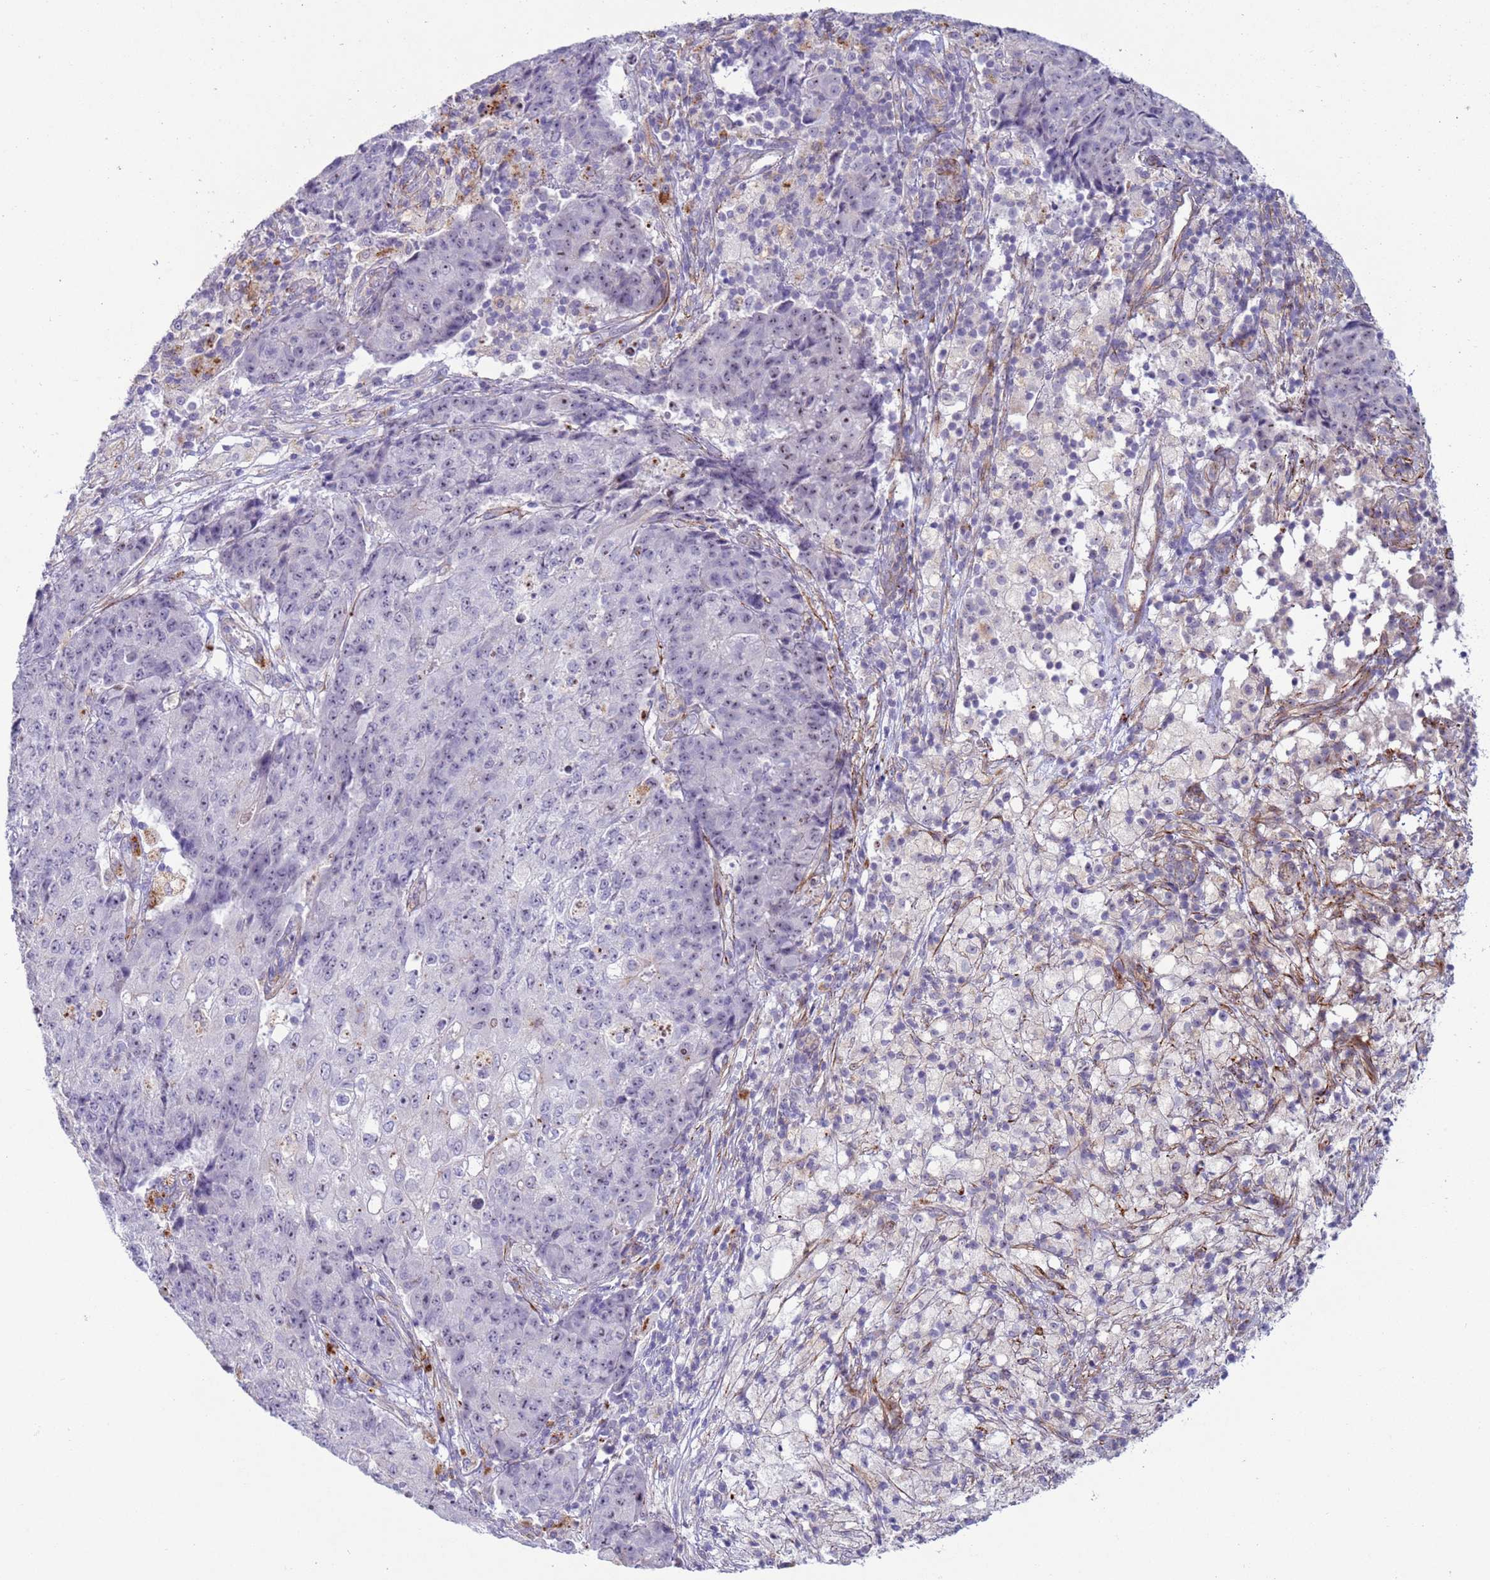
{"staining": {"intensity": "negative", "quantity": "none", "location": "none"}, "tissue": "ovarian cancer", "cell_type": "Tumor cells", "image_type": "cancer", "snomed": [{"axis": "morphology", "description": "Carcinoma, endometroid"}, {"axis": "topography", "description": "Ovary"}], "caption": "The IHC histopathology image has no significant staining in tumor cells of ovarian cancer tissue. (DAB immunohistochemistry (IHC), high magnification).", "gene": "HEATR1", "patient": {"sex": "female", "age": 42}}